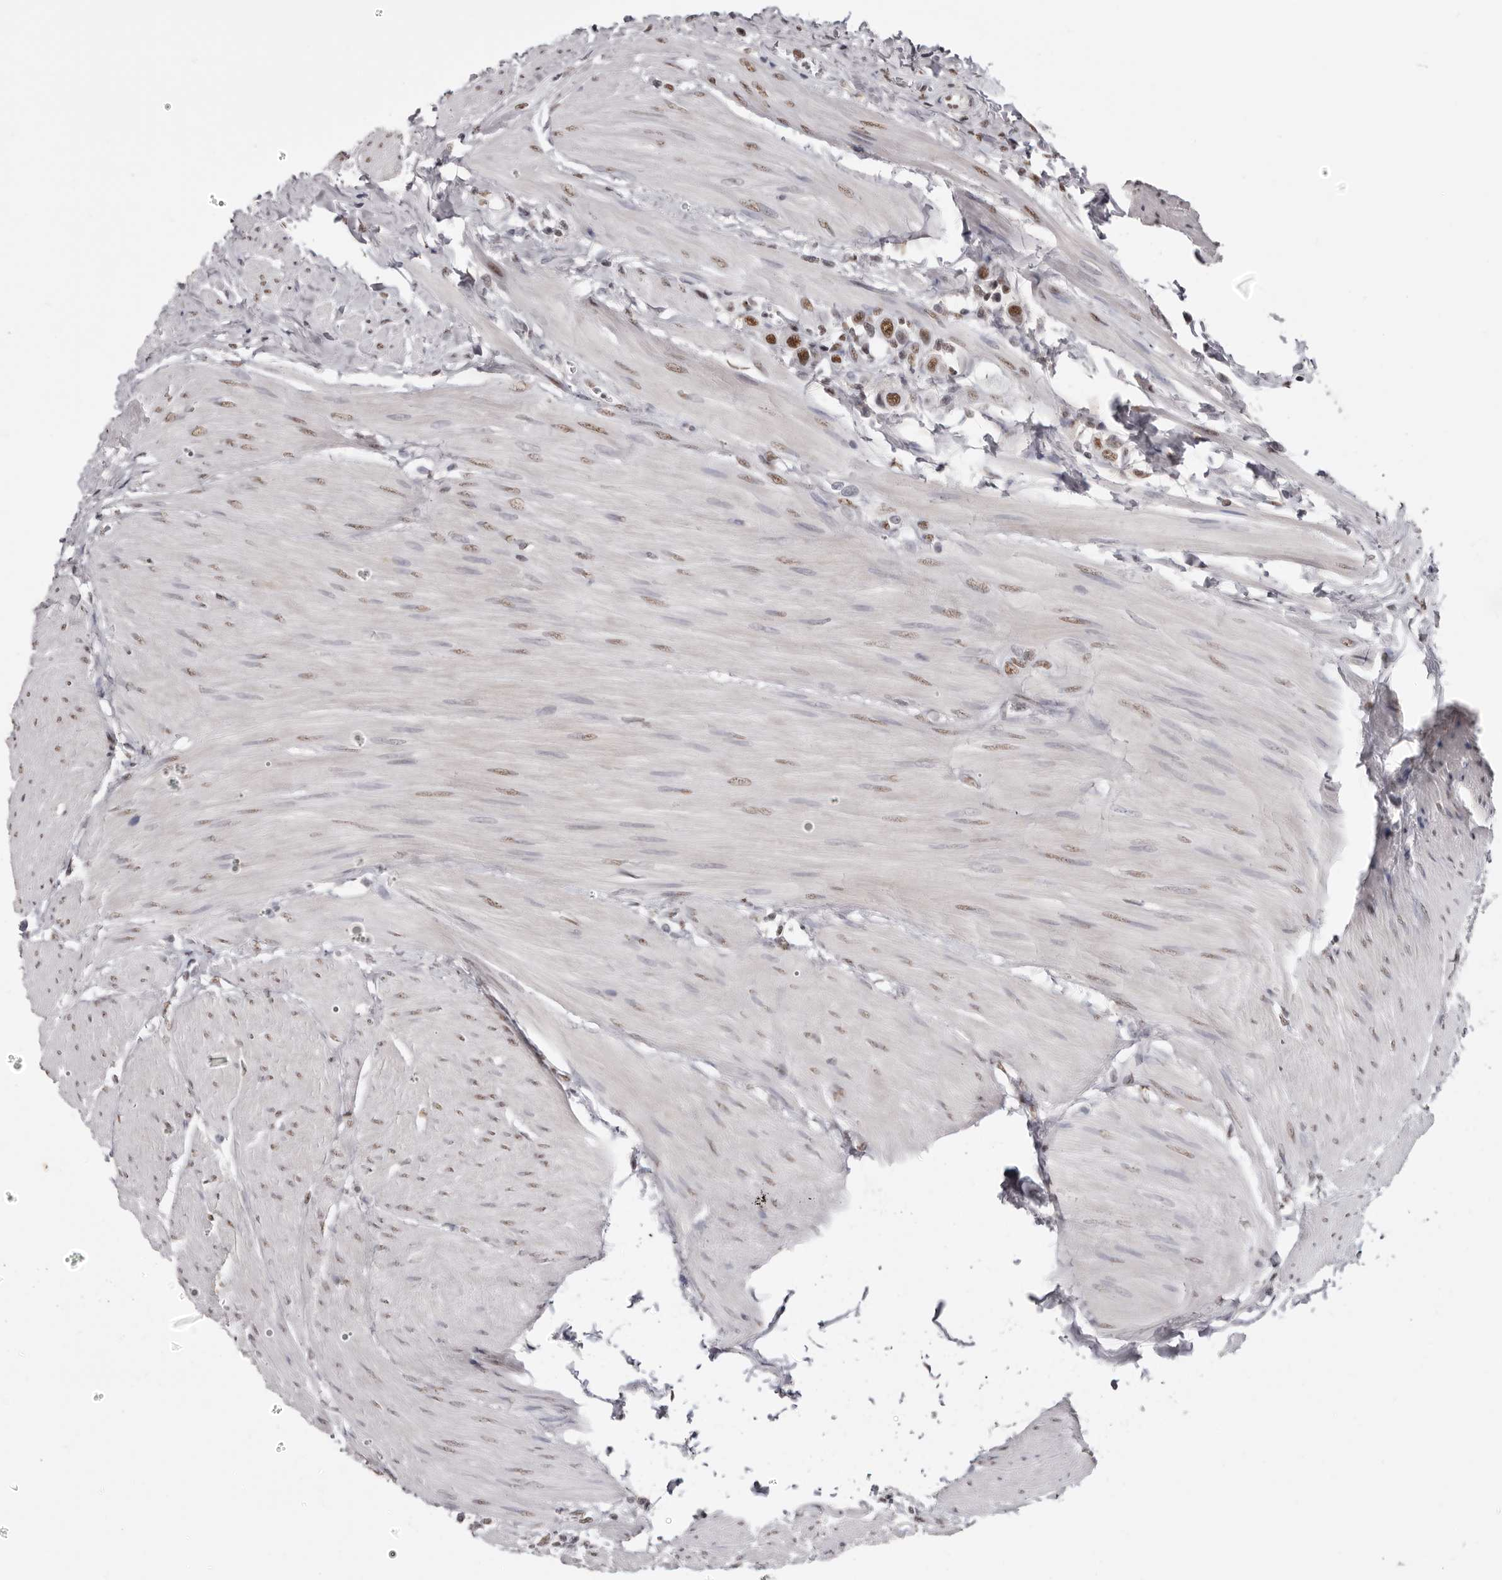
{"staining": {"intensity": "moderate", "quantity": ">75%", "location": "nuclear"}, "tissue": "urothelial cancer", "cell_type": "Tumor cells", "image_type": "cancer", "snomed": [{"axis": "morphology", "description": "Urothelial carcinoma, High grade"}, {"axis": "topography", "description": "Urinary bladder"}], "caption": "Urothelial cancer stained with a brown dye exhibits moderate nuclear positive staining in approximately >75% of tumor cells.", "gene": "SCAF4", "patient": {"sex": "male", "age": 50}}